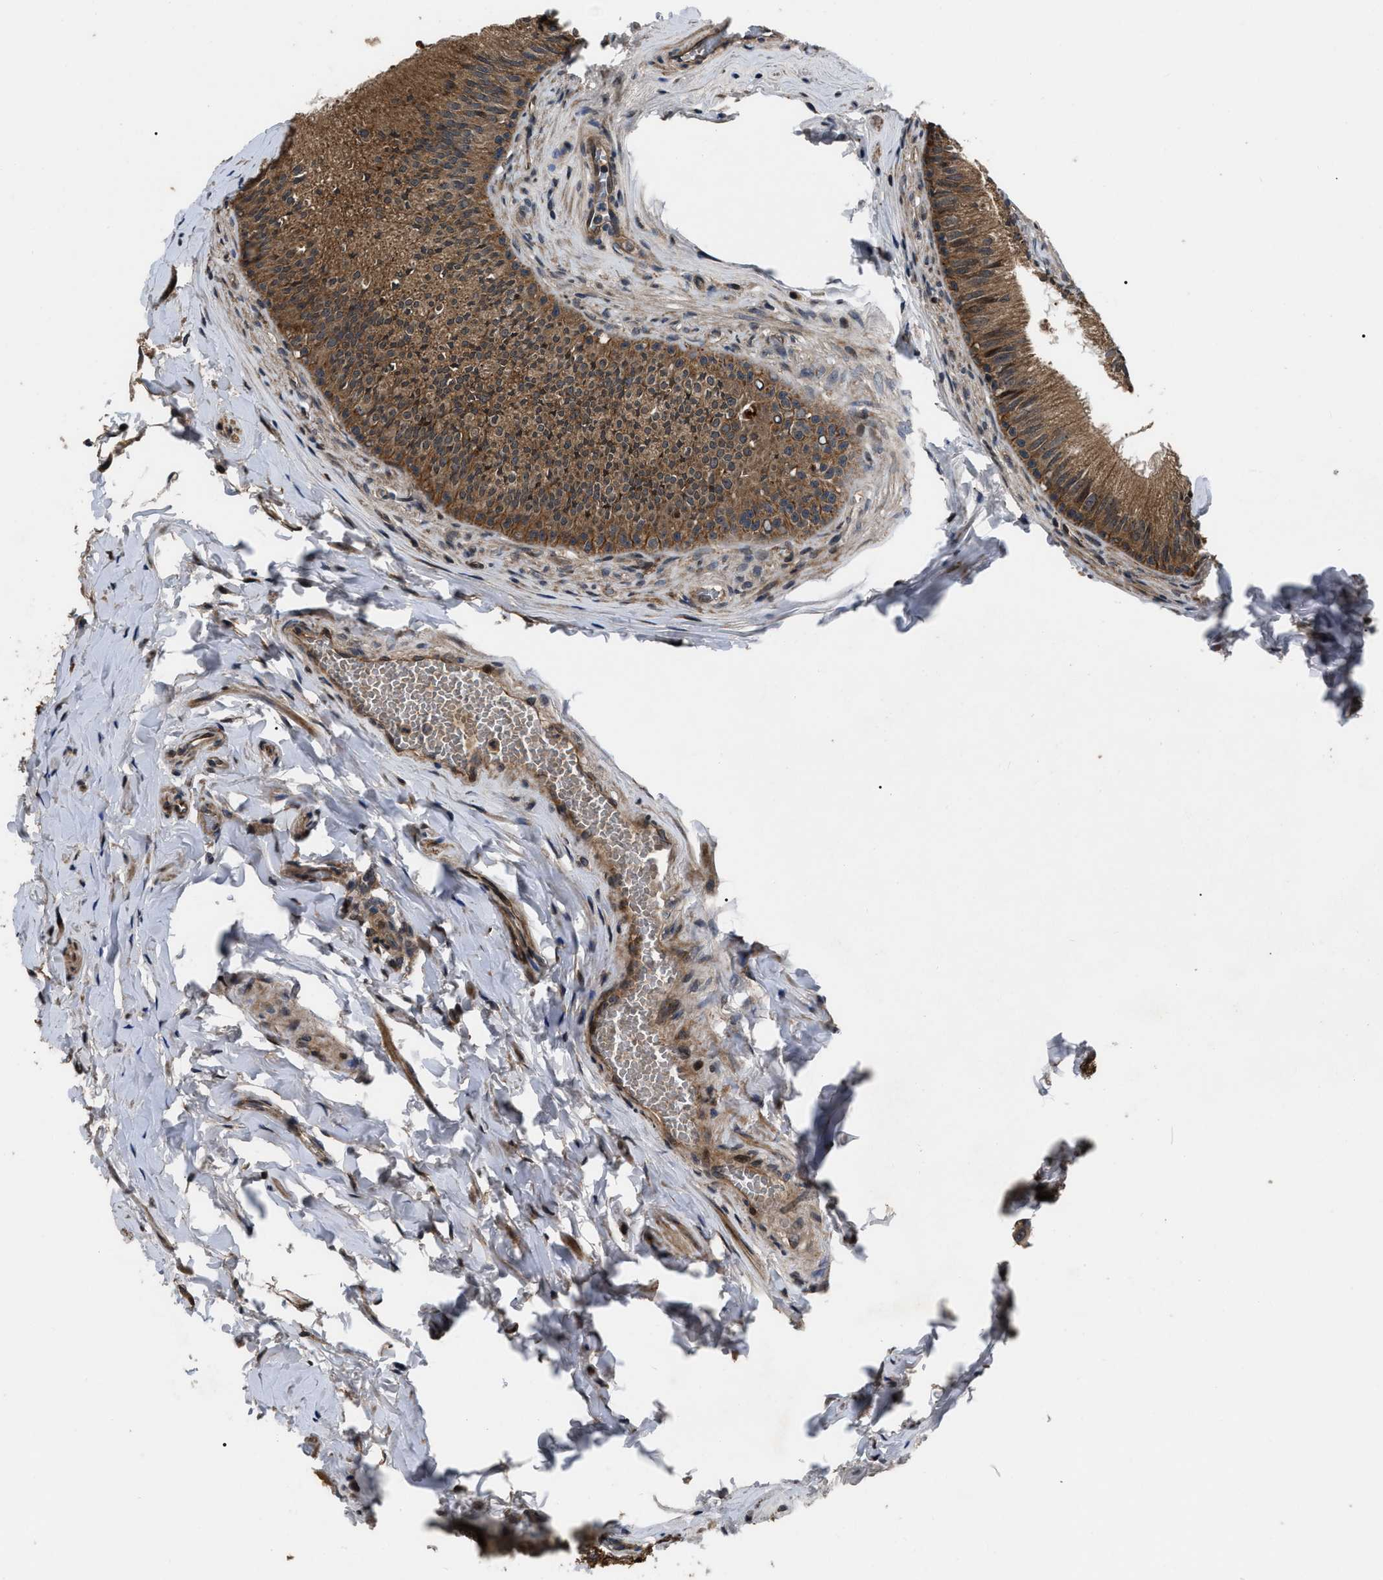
{"staining": {"intensity": "moderate", "quantity": ">75%", "location": "cytoplasmic/membranous"}, "tissue": "epididymis", "cell_type": "Glandular cells", "image_type": "normal", "snomed": [{"axis": "morphology", "description": "Normal tissue, NOS"}, {"axis": "topography", "description": "Testis"}, {"axis": "topography", "description": "Epididymis"}], "caption": "Immunohistochemistry (IHC) (DAB (3,3'-diaminobenzidine)) staining of benign human epididymis exhibits moderate cytoplasmic/membranous protein staining in about >75% of glandular cells.", "gene": "PPWD1", "patient": {"sex": "male", "age": 36}}